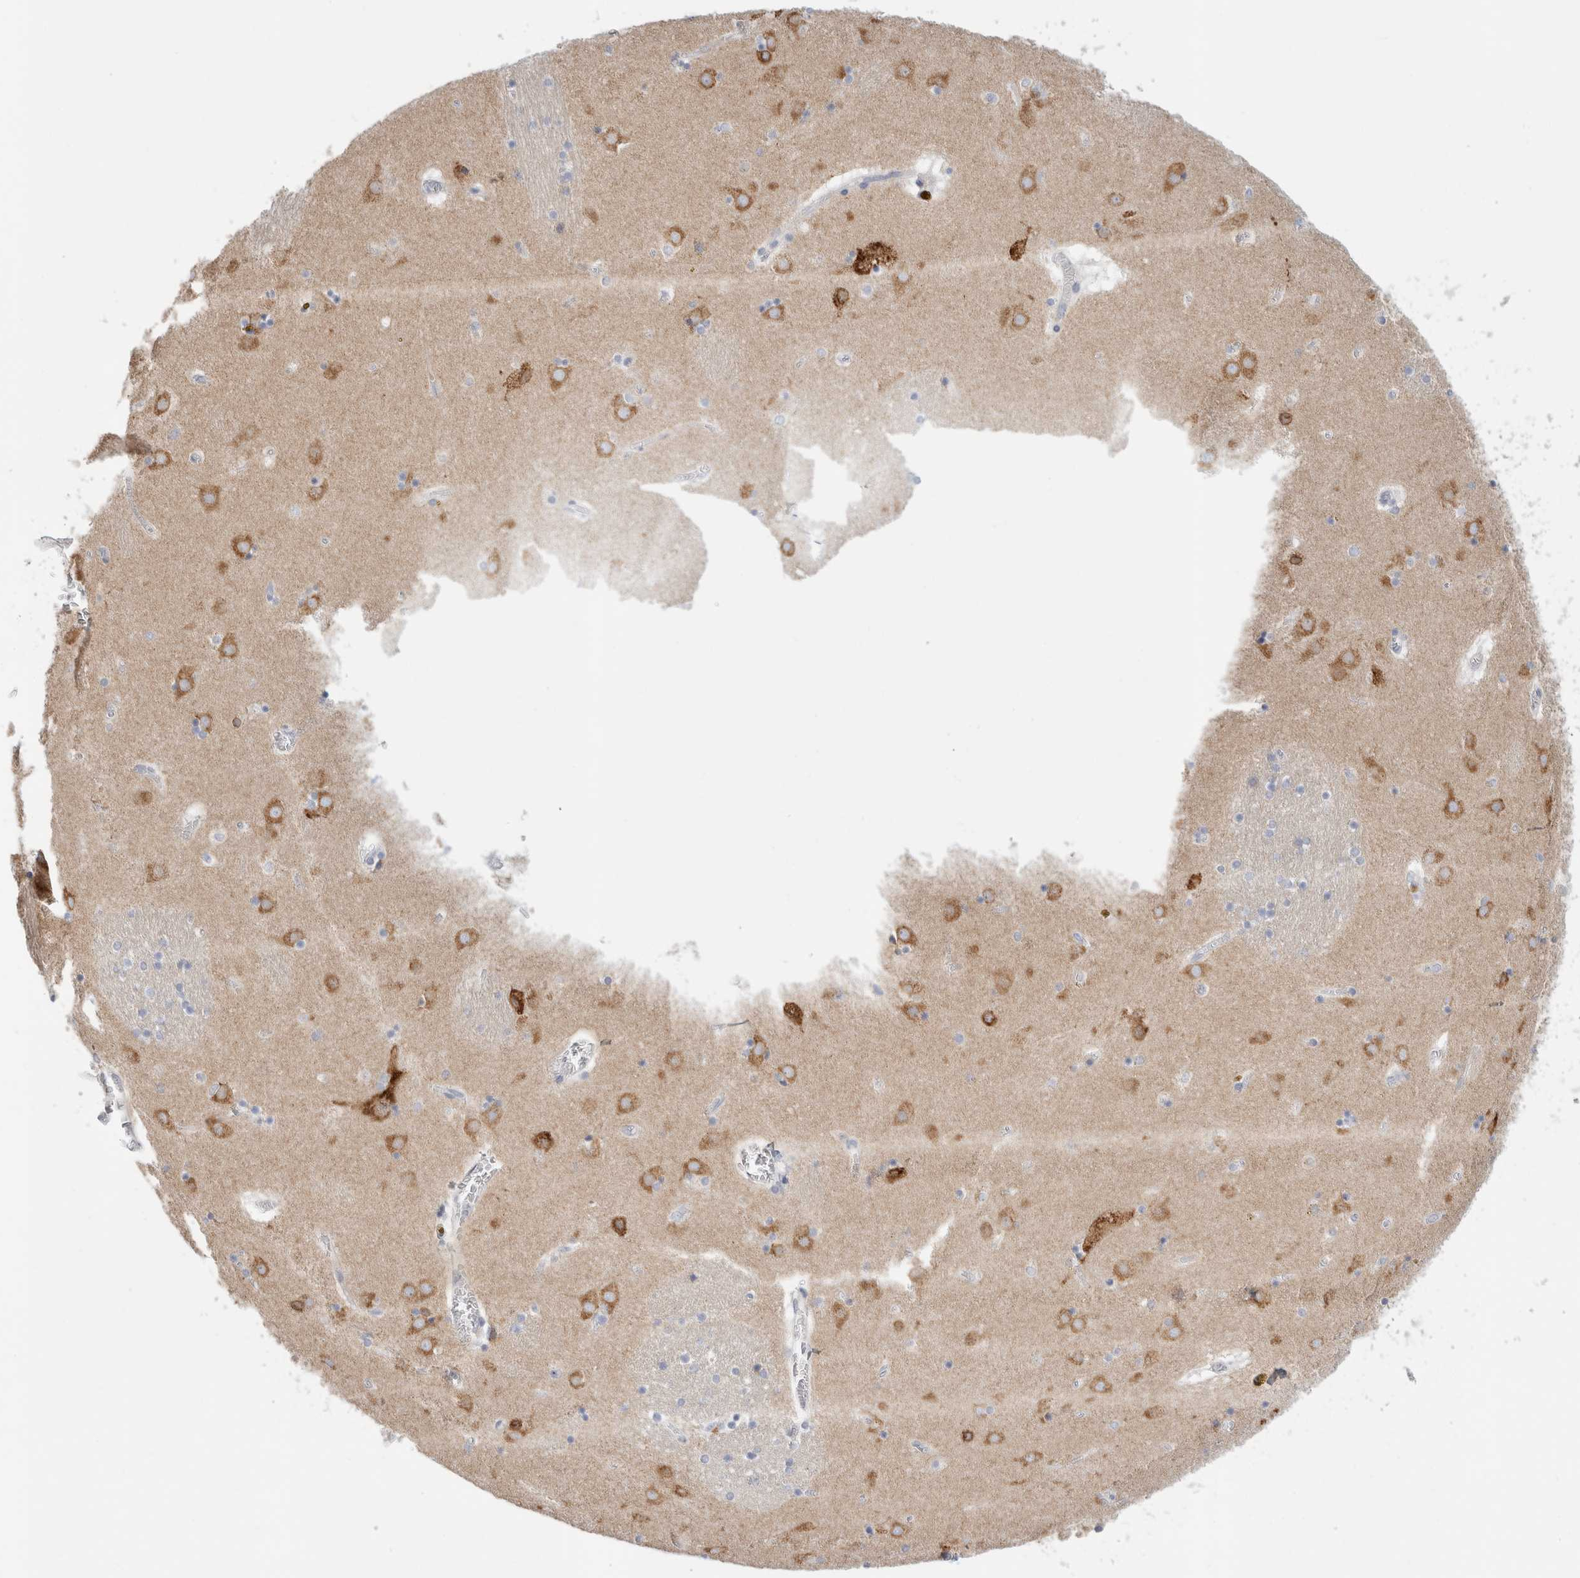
{"staining": {"intensity": "negative", "quantity": "none", "location": "none"}, "tissue": "caudate", "cell_type": "Glial cells", "image_type": "normal", "snomed": [{"axis": "morphology", "description": "Normal tissue, NOS"}, {"axis": "topography", "description": "Lateral ventricle wall"}], "caption": "Protein analysis of normal caudate demonstrates no significant expression in glial cells. The staining is performed using DAB brown chromogen with nuclei counter-stained in using hematoxylin.", "gene": "CSK", "patient": {"sex": "male", "age": 70}}